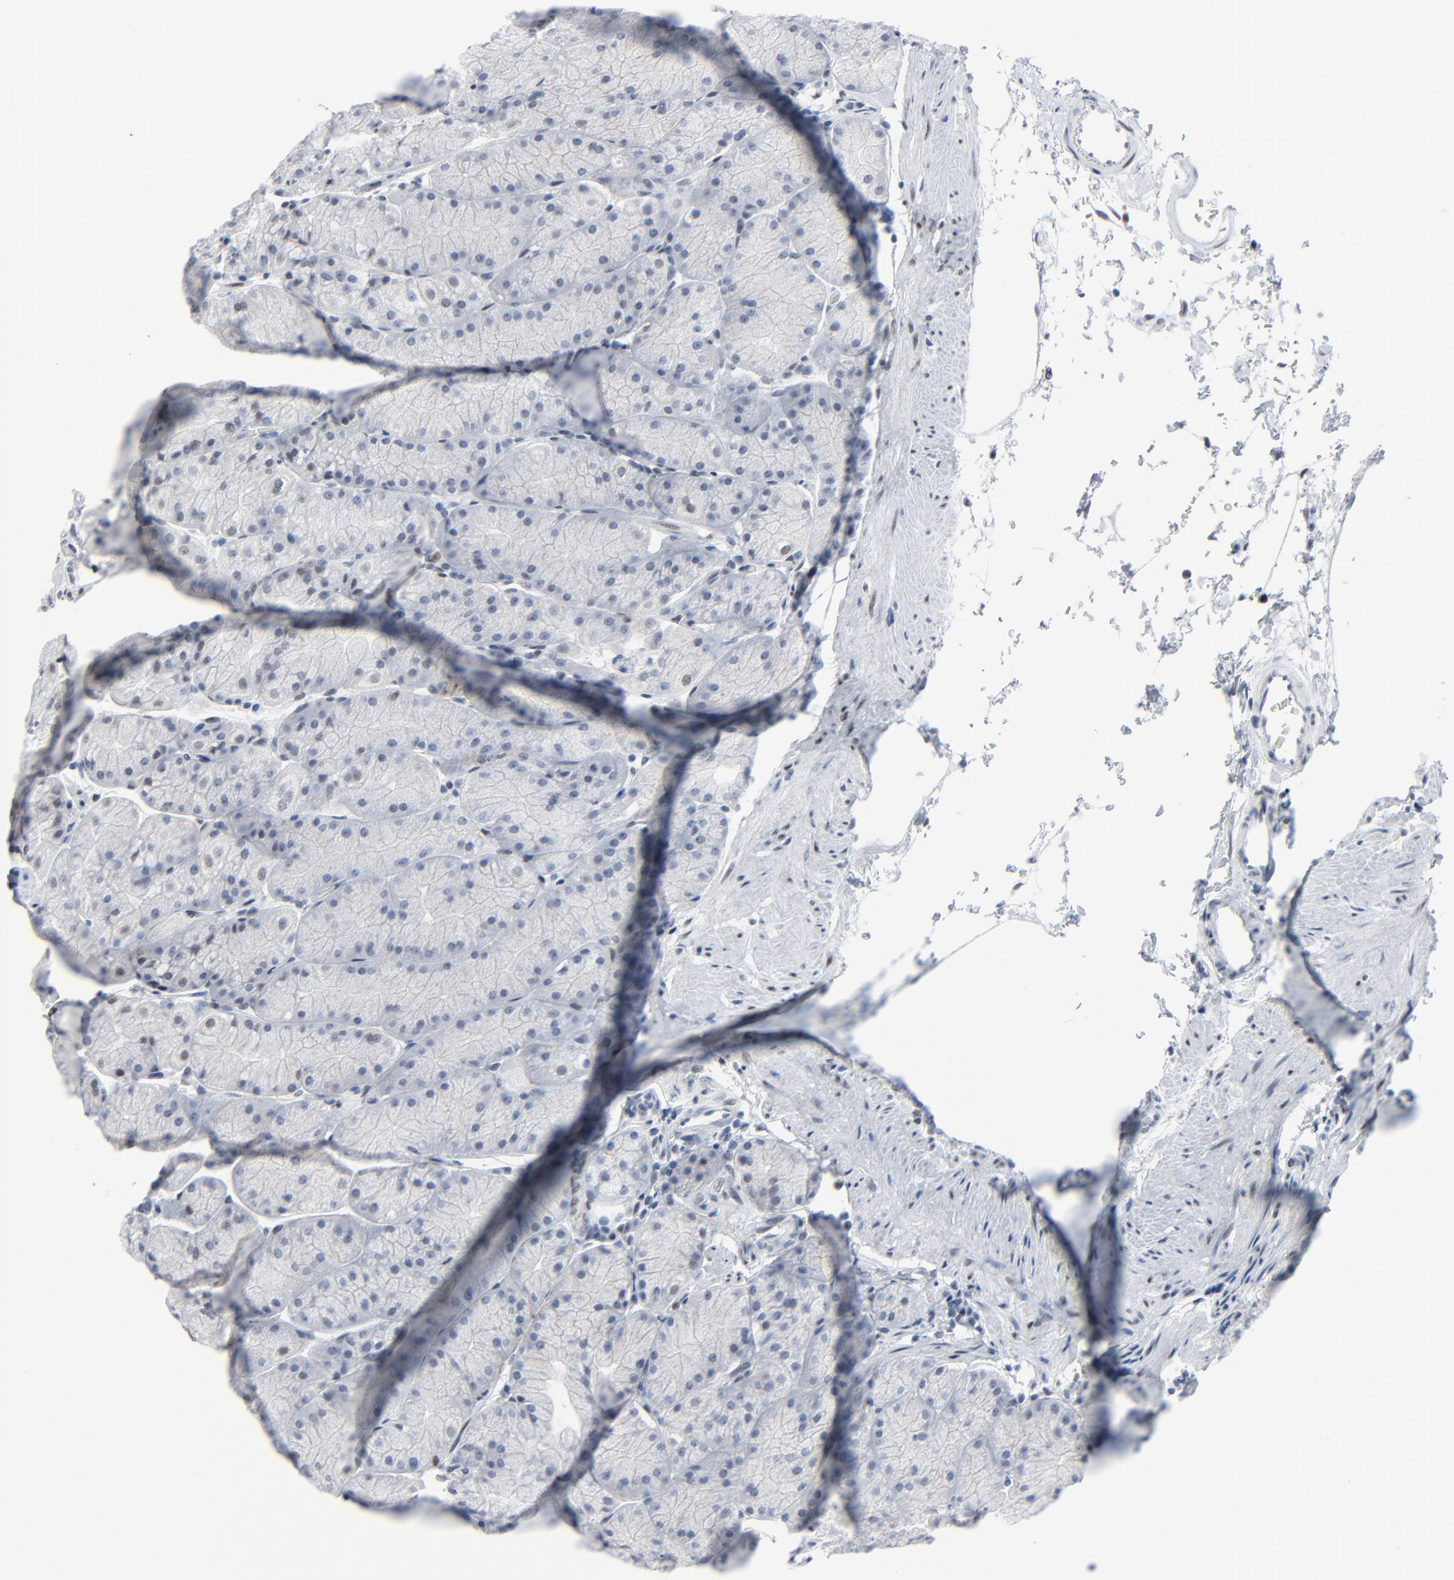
{"staining": {"intensity": "weak", "quantity": "<25%", "location": "nuclear"}, "tissue": "stomach", "cell_type": "Glandular cells", "image_type": "normal", "snomed": [{"axis": "morphology", "description": "Normal tissue, NOS"}, {"axis": "topography", "description": "Stomach, upper"}, {"axis": "topography", "description": "Stomach"}], "caption": "Micrograph shows no significant protein expression in glandular cells of unremarkable stomach.", "gene": "SIRT1", "patient": {"sex": "male", "age": 76}}